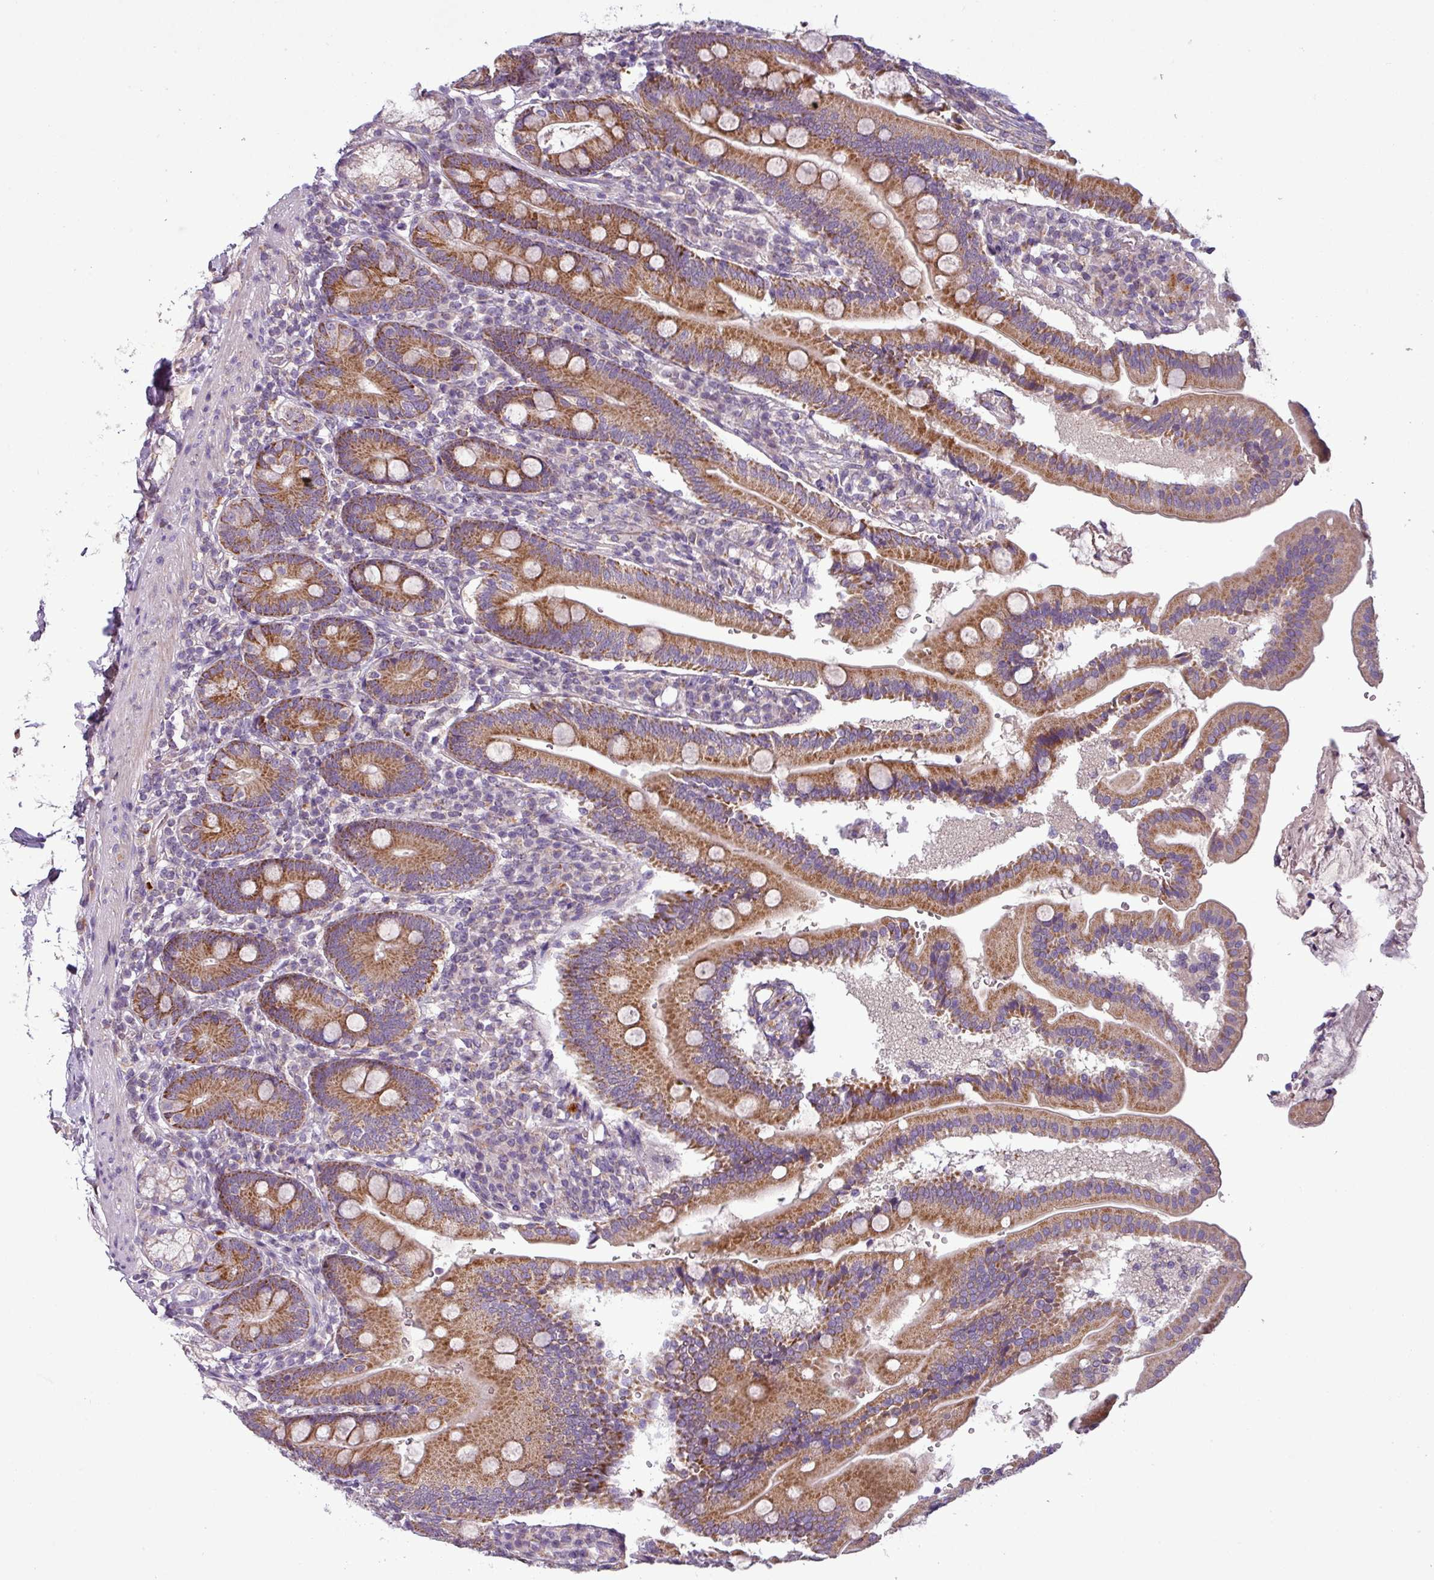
{"staining": {"intensity": "strong", "quantity": ">75%", "location": "cytoplasmic/membranous"}, "tissue": "duodenum", "cell_type": "Glandular cells", "image_type": "normal", "snomed": [{"axis": "morphology", "description": "Normal tissue, NOS"}, {"axis": "topography", "description": "Duodenum"}], "caption": "Immunohistochemical staining of normal duodenum displays strong cytoplasmic/membranous protein expression in about >75% of glandular cells. (Stains: DAB in brown, nuclei in blue, Microscopy: brightfield microscopy at high magnification).", "gene": "PNMA6A", "patient": {"sex": "female", "age": 67}}